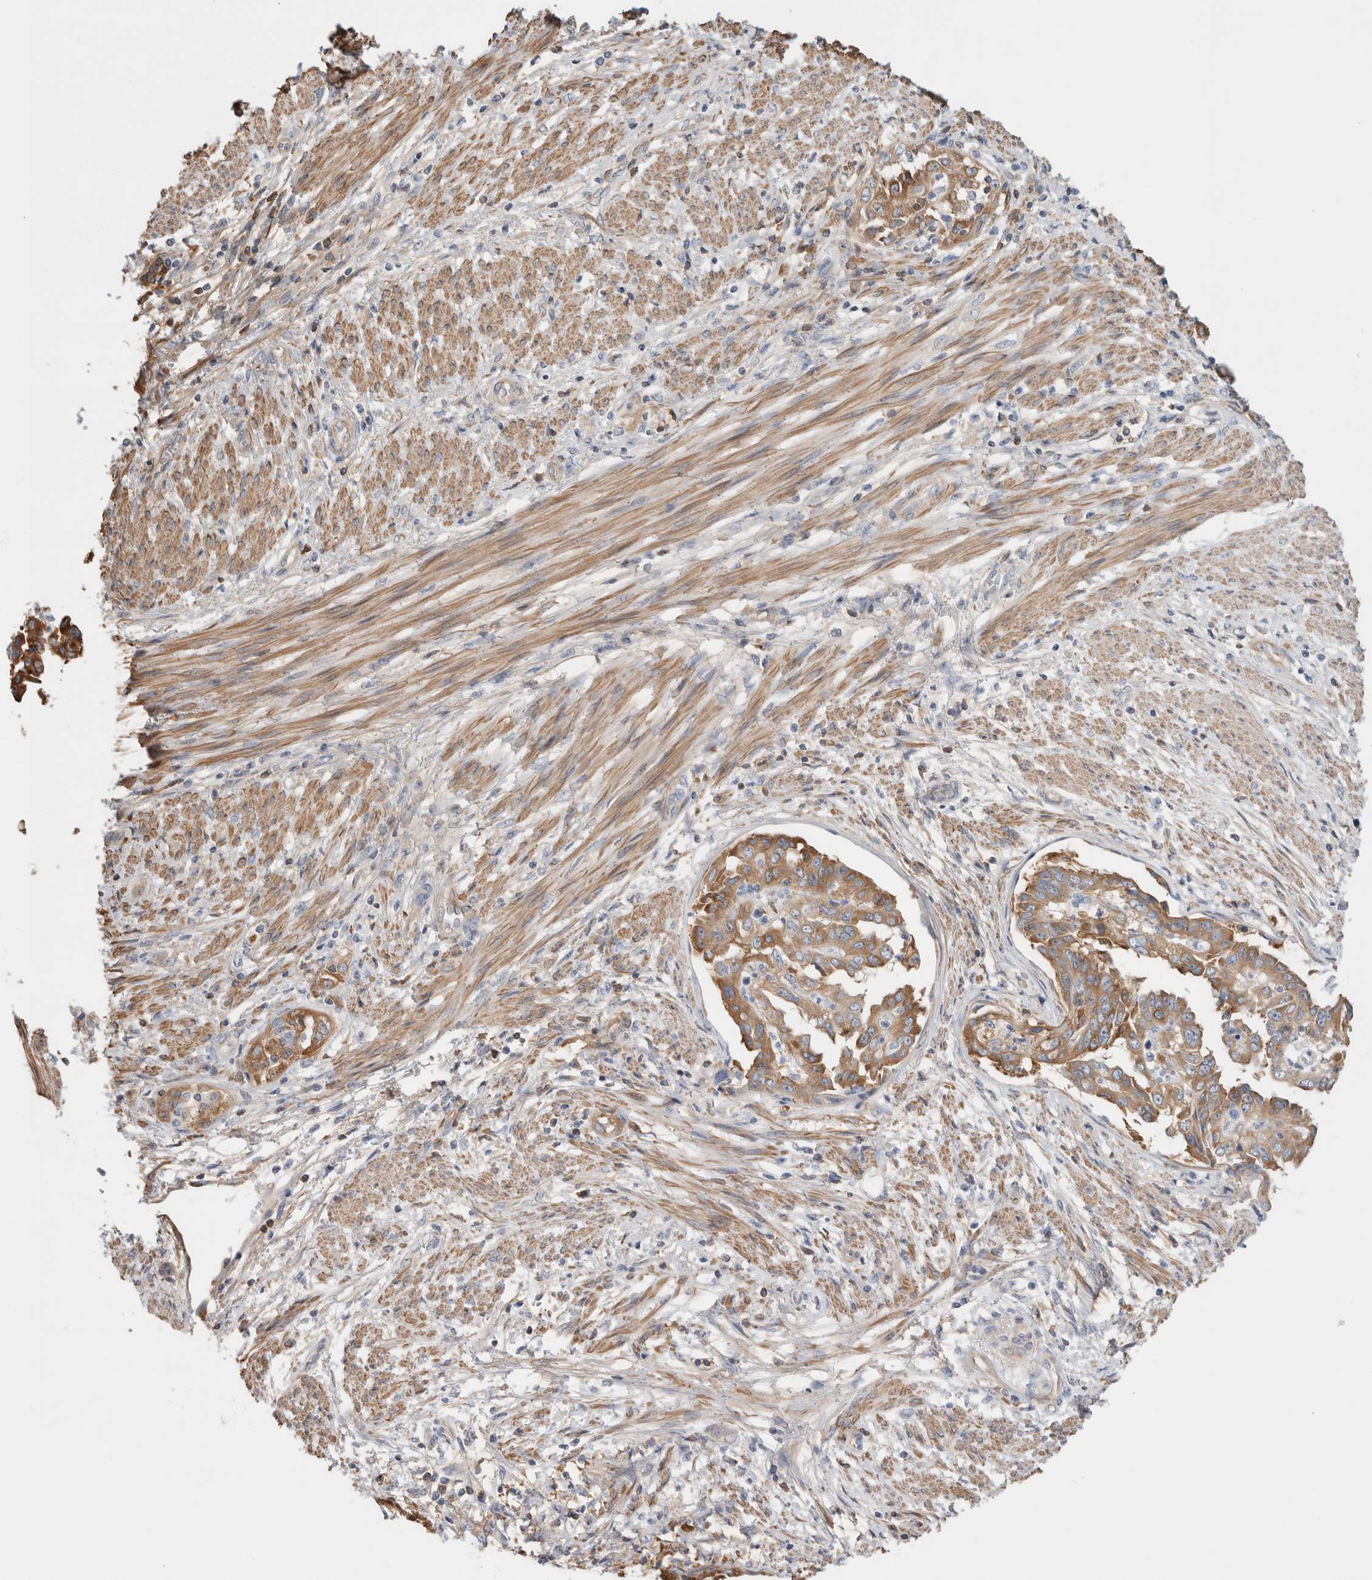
{"staining": {"intensity": "strong", "quantity": ">75%", "location": "cytoplasmic/membranous"}, "tissue": "endometrial cancer", "cell_type": "Tumor cells", "image_type": "cancer", "snomed": [{"axis": "morphology", "description": "Adenocarcinoma, NOS"}, {"axis": "topography", "description": "Endometrium"}], "caption": "Tumor cells reveal strong cytoplasmic/membranous positivity in about >75% of cells in adenocarcinoma (endometrial).", "gene": "CFI", "patient": {"sex": "female", "age": 85}}